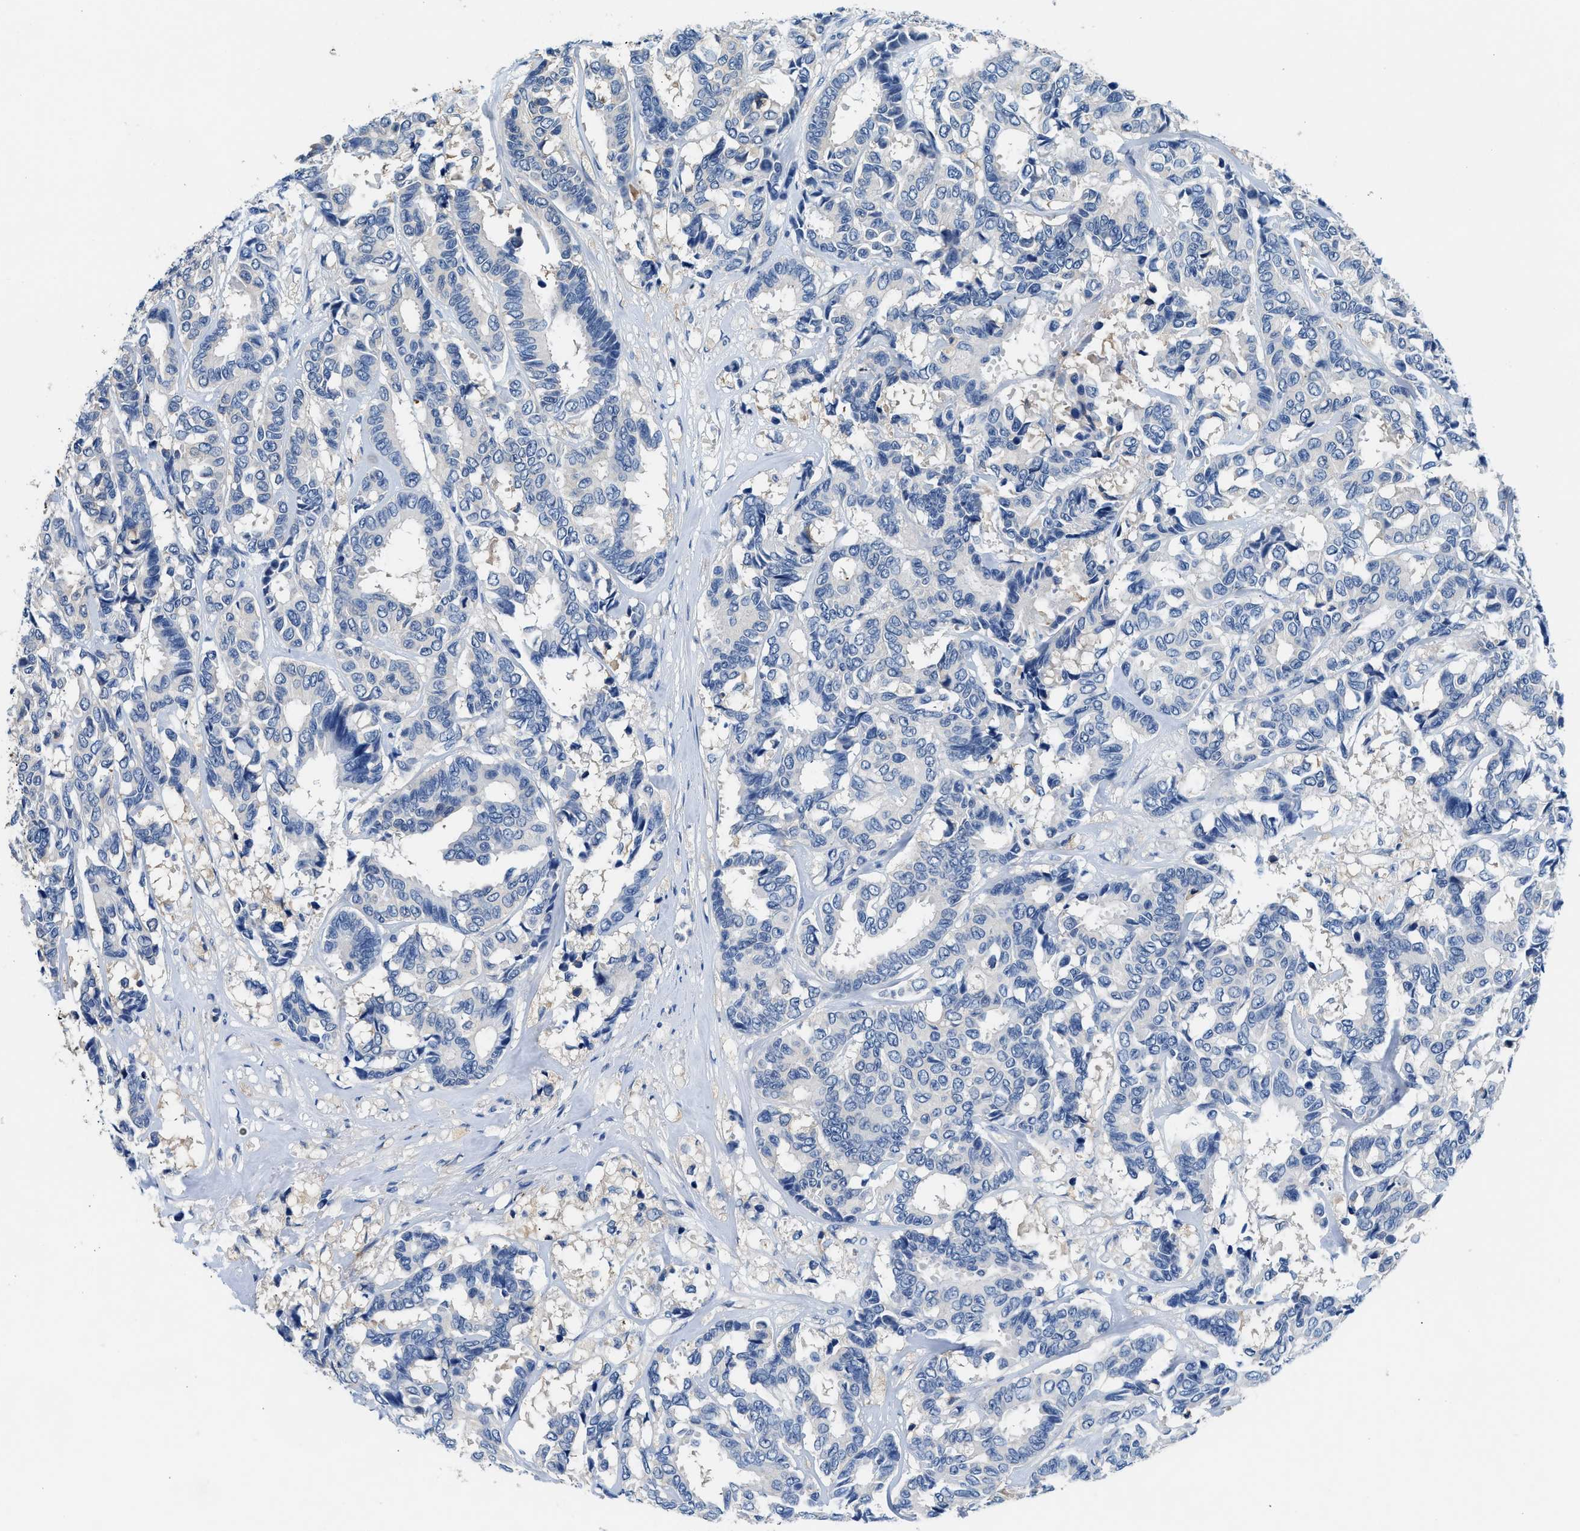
{"staining": {"intensity": "negative", "quantity": "none", "location": "none"}, "tissue": "breast cancer", "cell_type": "Tumor cells", "image_type": "cancer", "snomed": [{"axis": "morphology", "description": "Duct carcinoma"}, {"axis": "topography", "description": "Breast"}], "caption": "An image of infiltrating ductal carcinoma (breast) stained for a protein shows no brown staining in tumor cells.", "gene": "FADS6", "patient": {"sex": "female", "age": 87}}